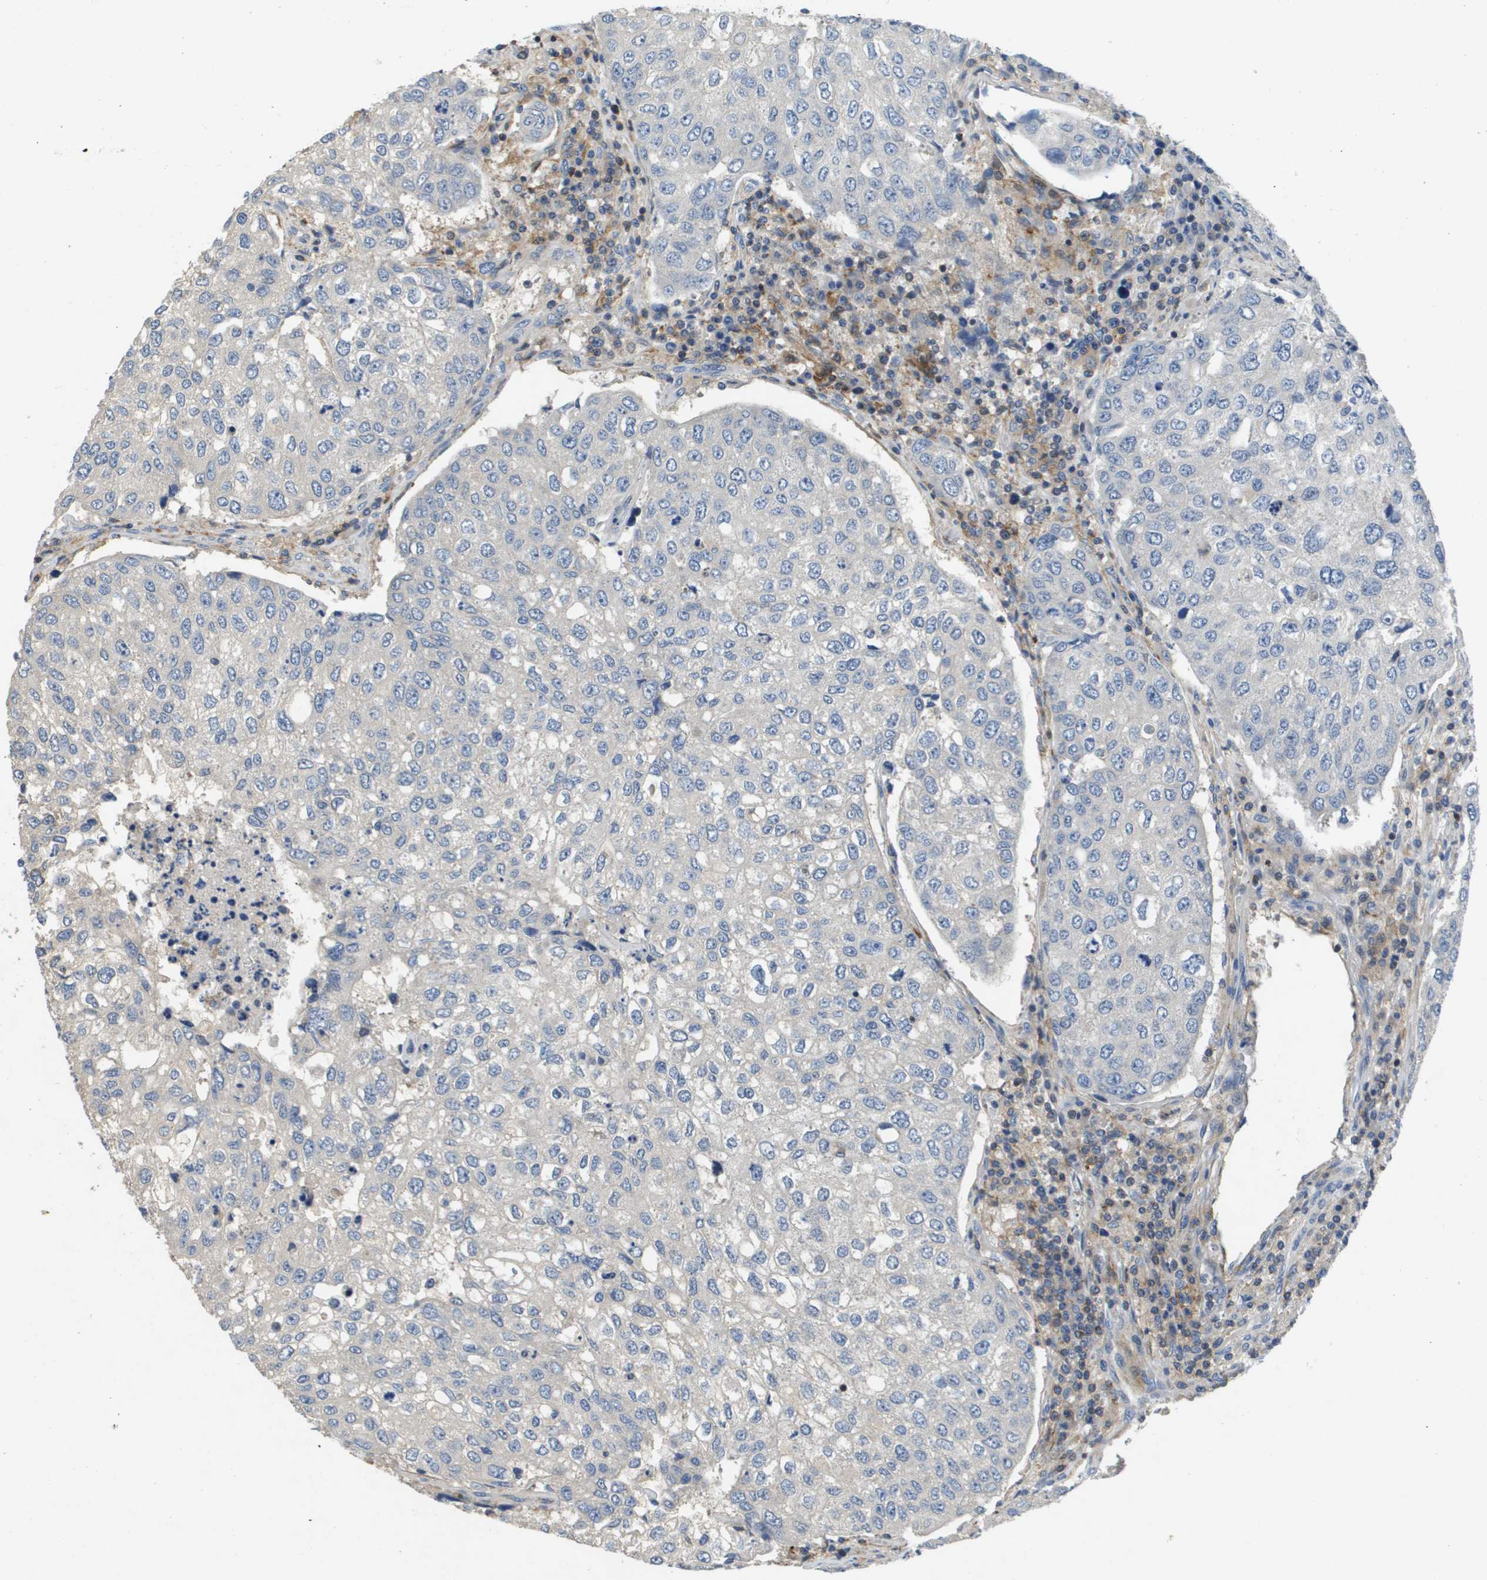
{"staining": {"intensity": "weak", "quantity": "<25%", "location": "cytoplasmic/membranous"}, "tissue": "urothelial cancer", "cell_type": "Tumor cells", "image_type": "cancer", "snomed": [{"axis": "morphology", "description": "Urothelial carcinoma, High grade"}, {"axis": "topography", "description": "Lymph node"}, {"axis": "topography", "description": "Urinary bladder"}], "caption": "This is an IHC photomicrograph of urothelial carcinoma (high-grade). There is no positivity in tumor cells.", "gene": "SCN4B", "patient": {"sex": "male", "age": 51}}